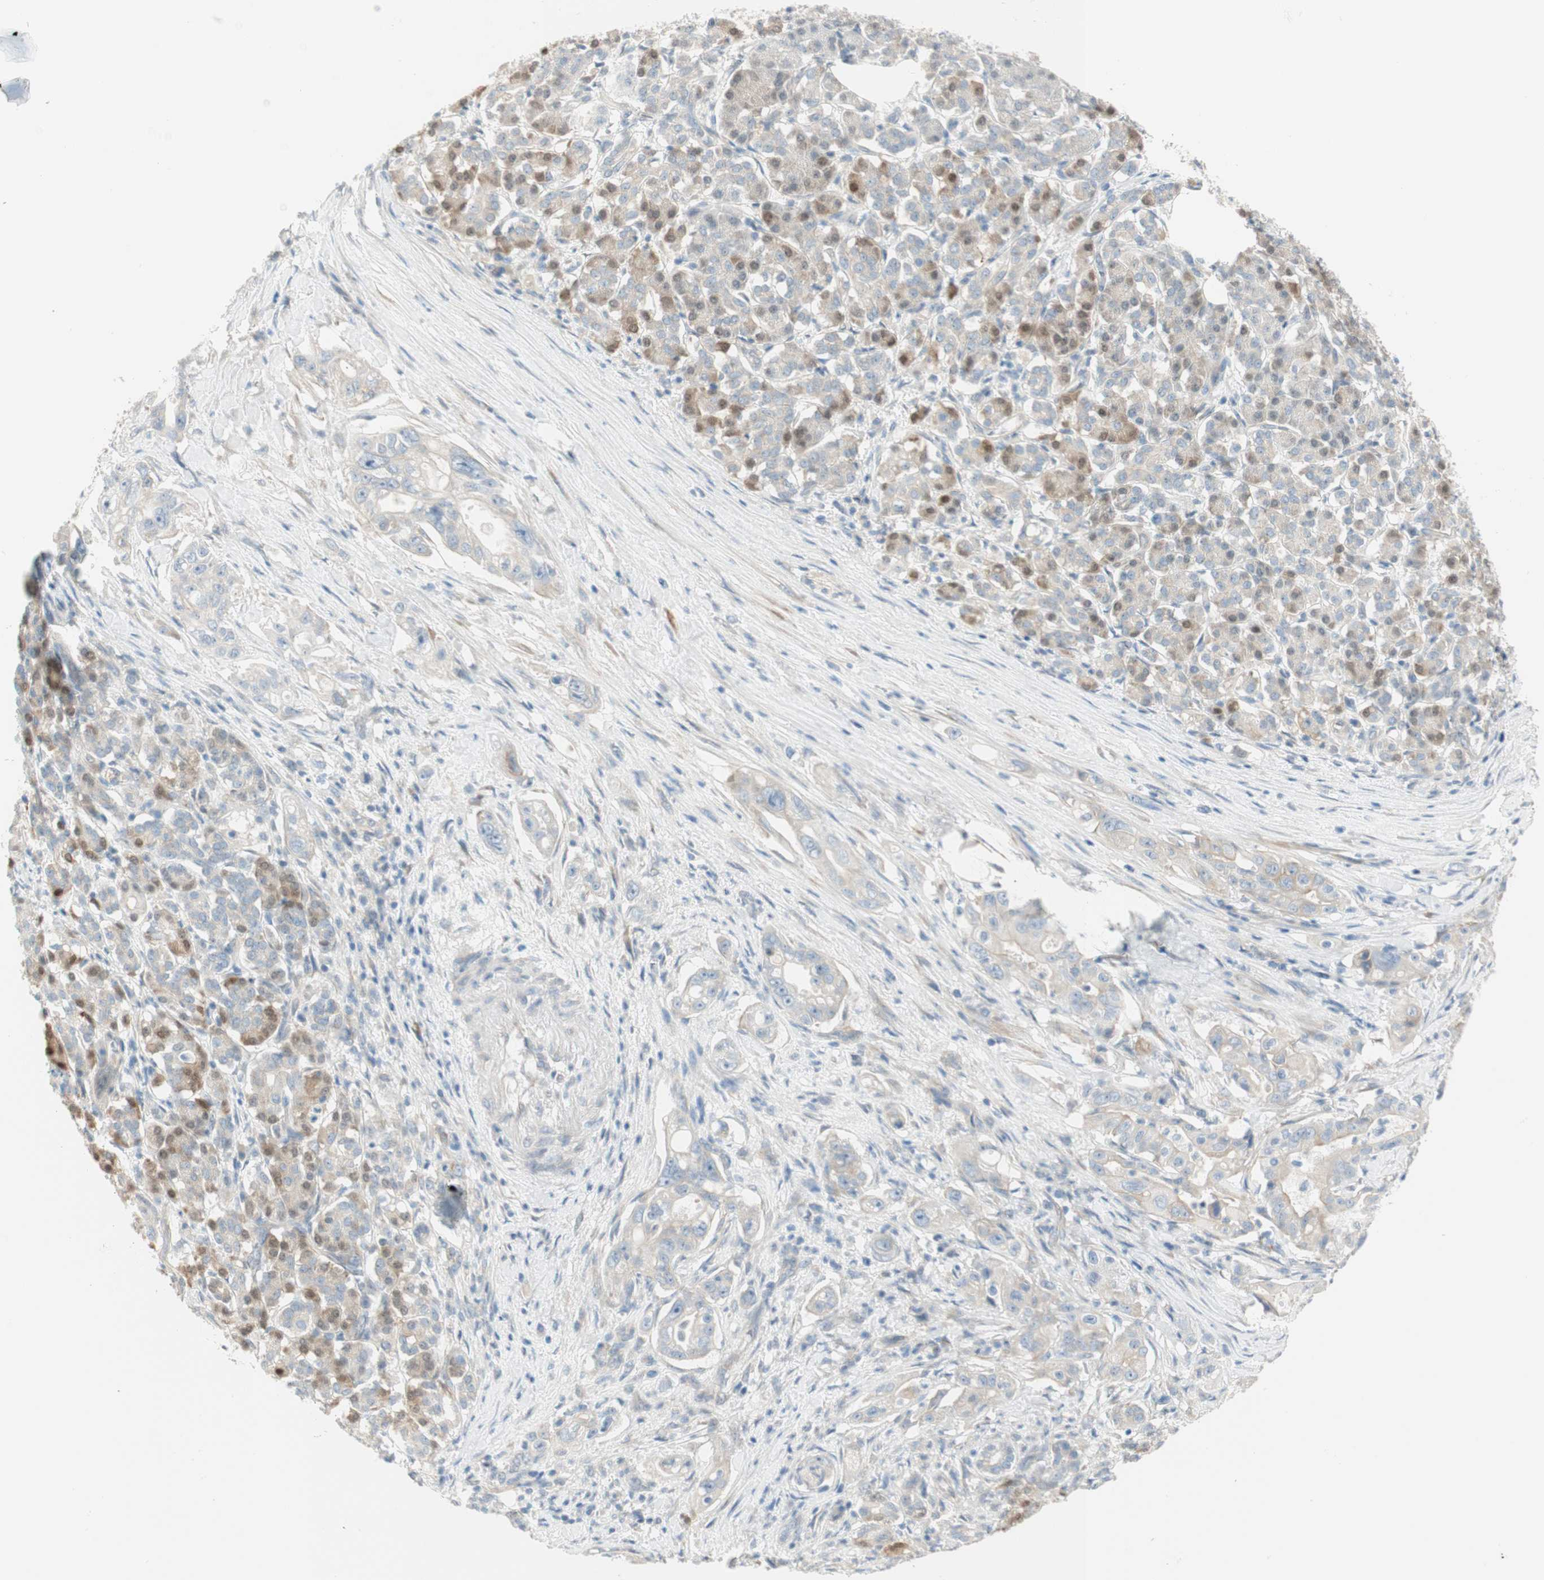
{"staining": {"intensity": "weak", "quantity": "<25%", "location": "cytoplasmic/membranous"}, "tissue": "pancreatic cancer", "cell_type": "Tumor cells", "image_type": "cancer", "snomed": [{"axis": "morphology", "description": "Normal tissue, NOS"}, {"axis": "topography", "description": "Pancreas"}], "caption": "DAB (3,3'-diaminobenzidine) immunohistochemical staining of pancreatic cancer reveals no significant staining in tumor cells.", "gene": "CDK3", "patient": {"sex": "male", "age": 42}}